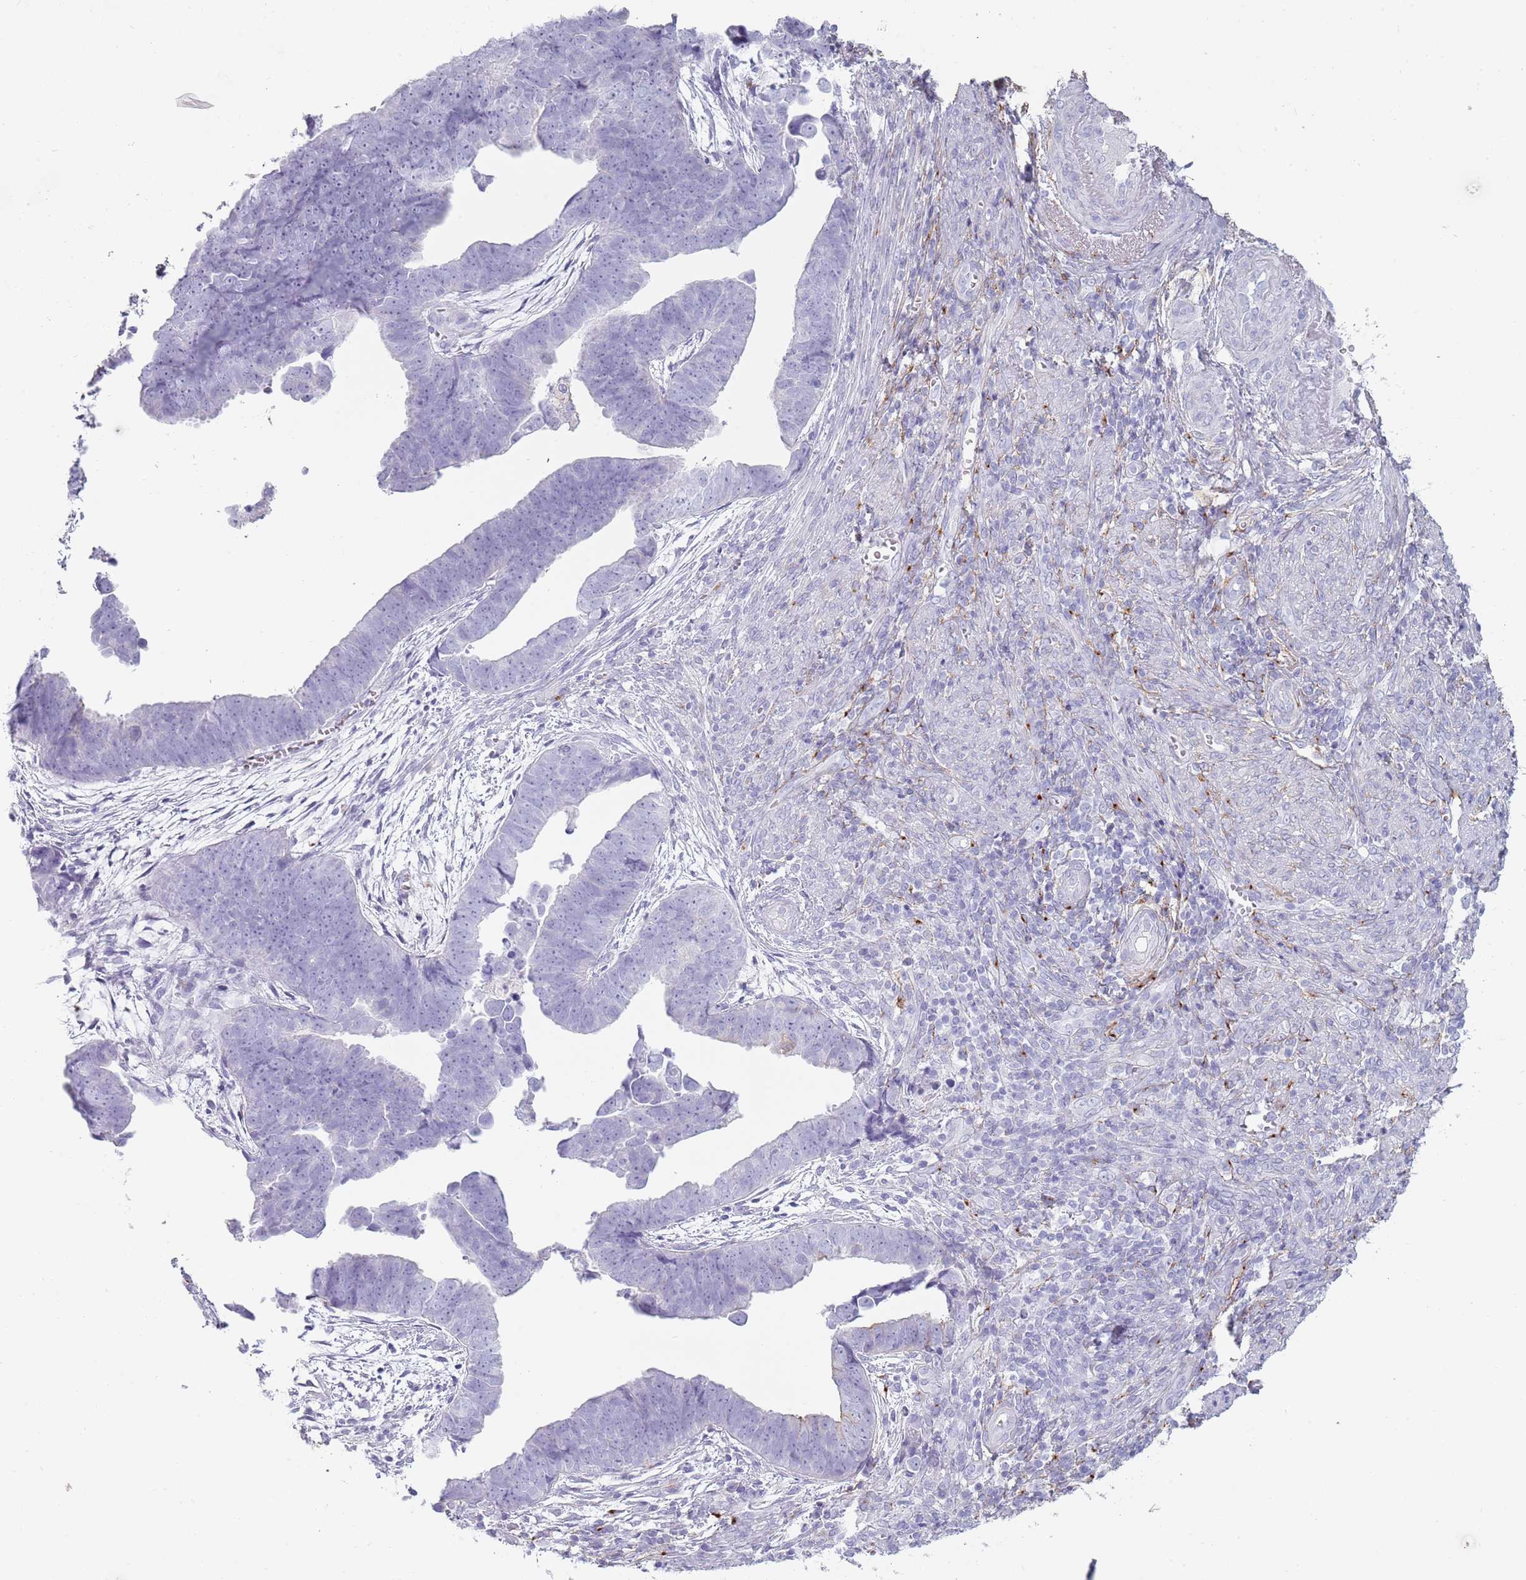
{"staining": {"intensity": "negative", "quantity": "none", "location": "none"}, "tissue": "endometrial cancer", "cell_type": "Tumor cells", "image_type": "cancer", "snomed": [{"axis": "morphology", "description": "Adenocarcinoma, NOS"}, {"axis": "topography", "description": "Endometrium"}], "caption": "DAB (3,3'-diaminobenzidine) immunohistochemical staining of endometrial cancer shows no significant staining in tumor cells.", "gene": "COLEC12", "patient": {"sex": "female", "age": 75}}